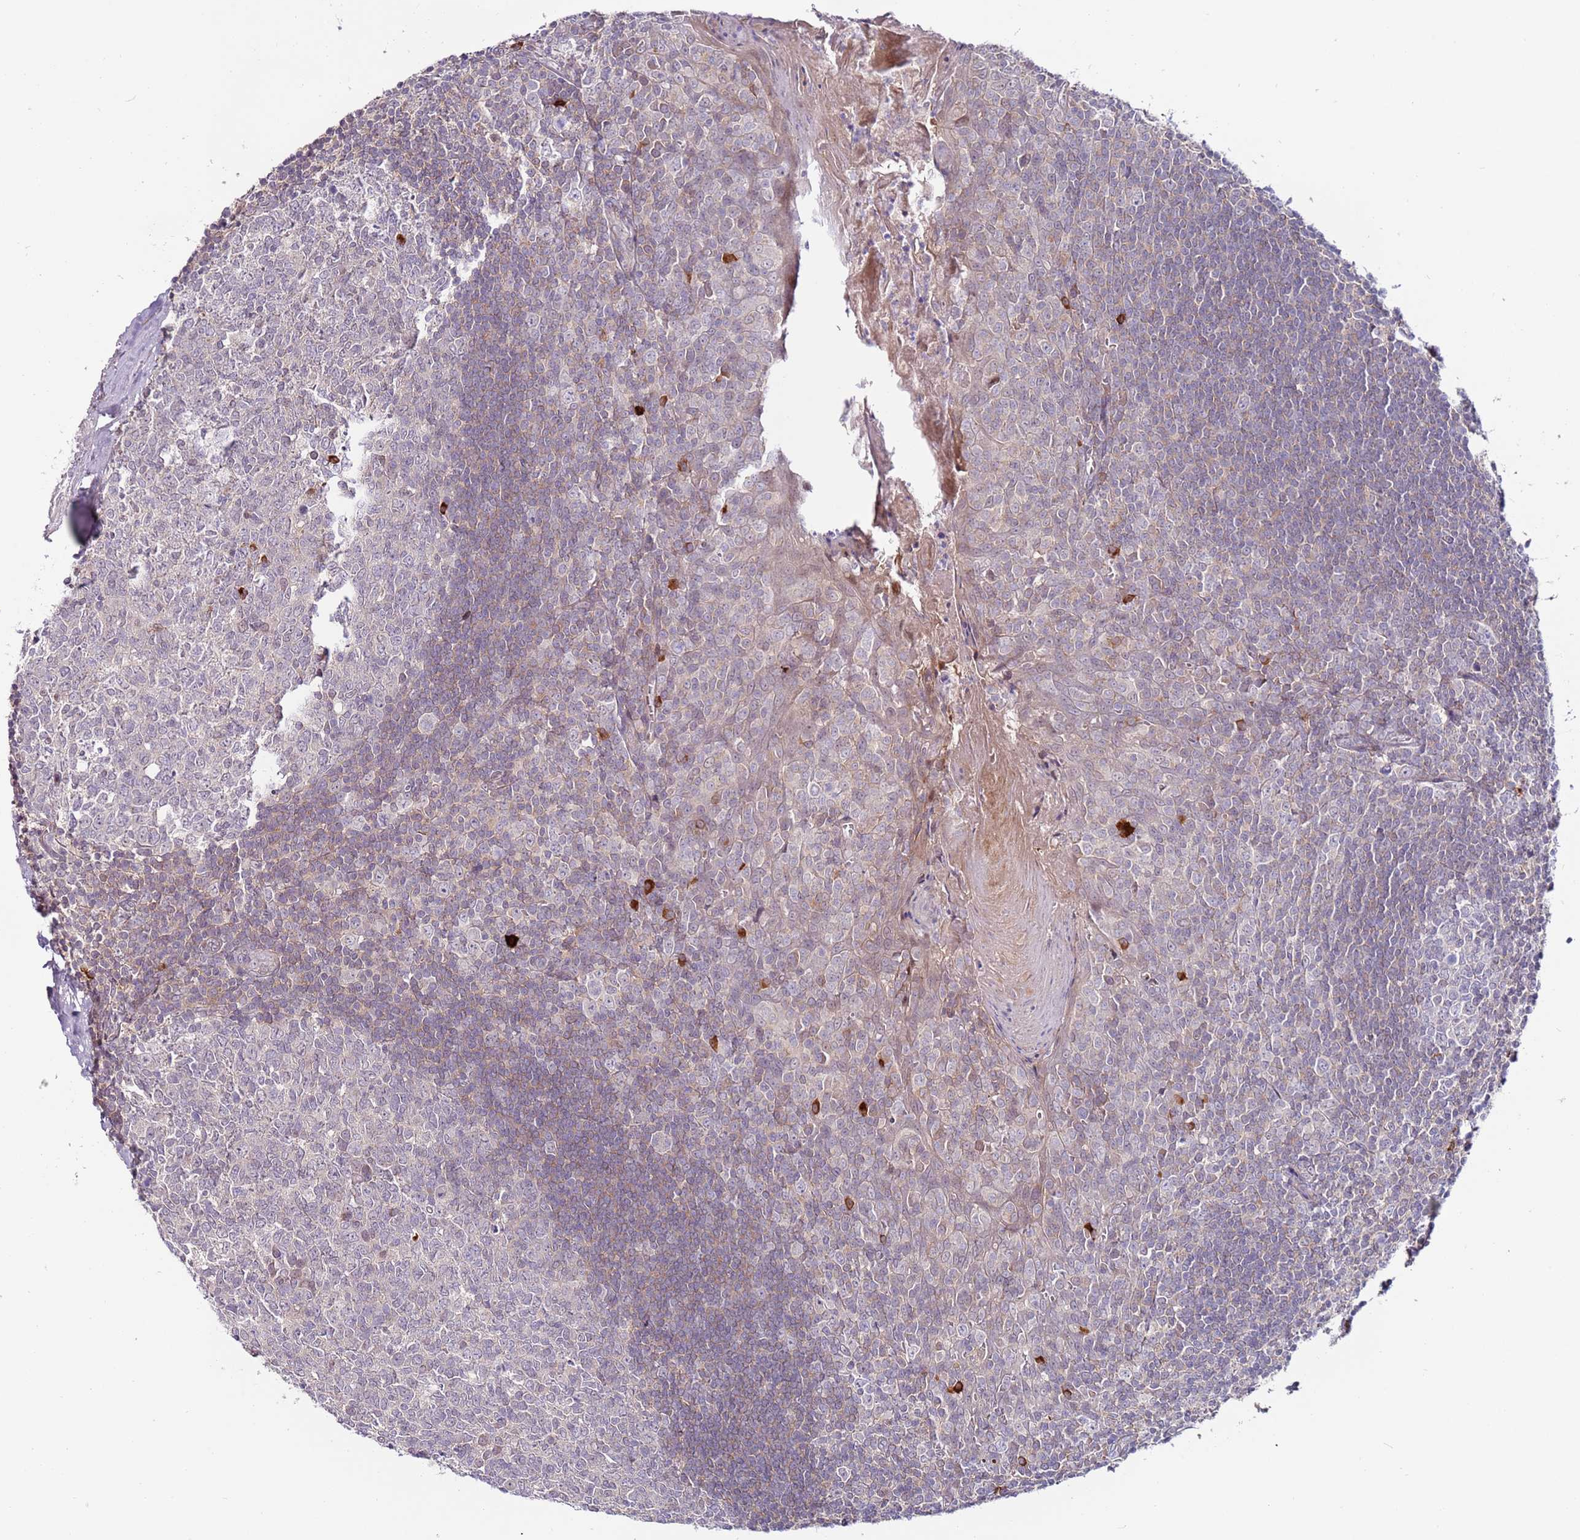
{"staining": {"intensity": "strong", "quantity": "<25%", "location": "cytoplasmic/membranous"}, "tissue": "tonsil", "cell_type": "Germinal center cells", "image_type": "normal", "snomed": [{"axis": "morphology", "description": "Normal tissue, NOS"}, {"axis": "topography", "description": "Tonsil"}], "caption": "Protein expression analysis of unremarkable human tonsil reveals strong cytoplasmic/membranous expression in approximately <25% of germinal center cells. The protein of interest is shown in brown color, while the nuclei are stained blue.", "gene": "MTG2", "patient": {"sex": "male", "age": 27}}